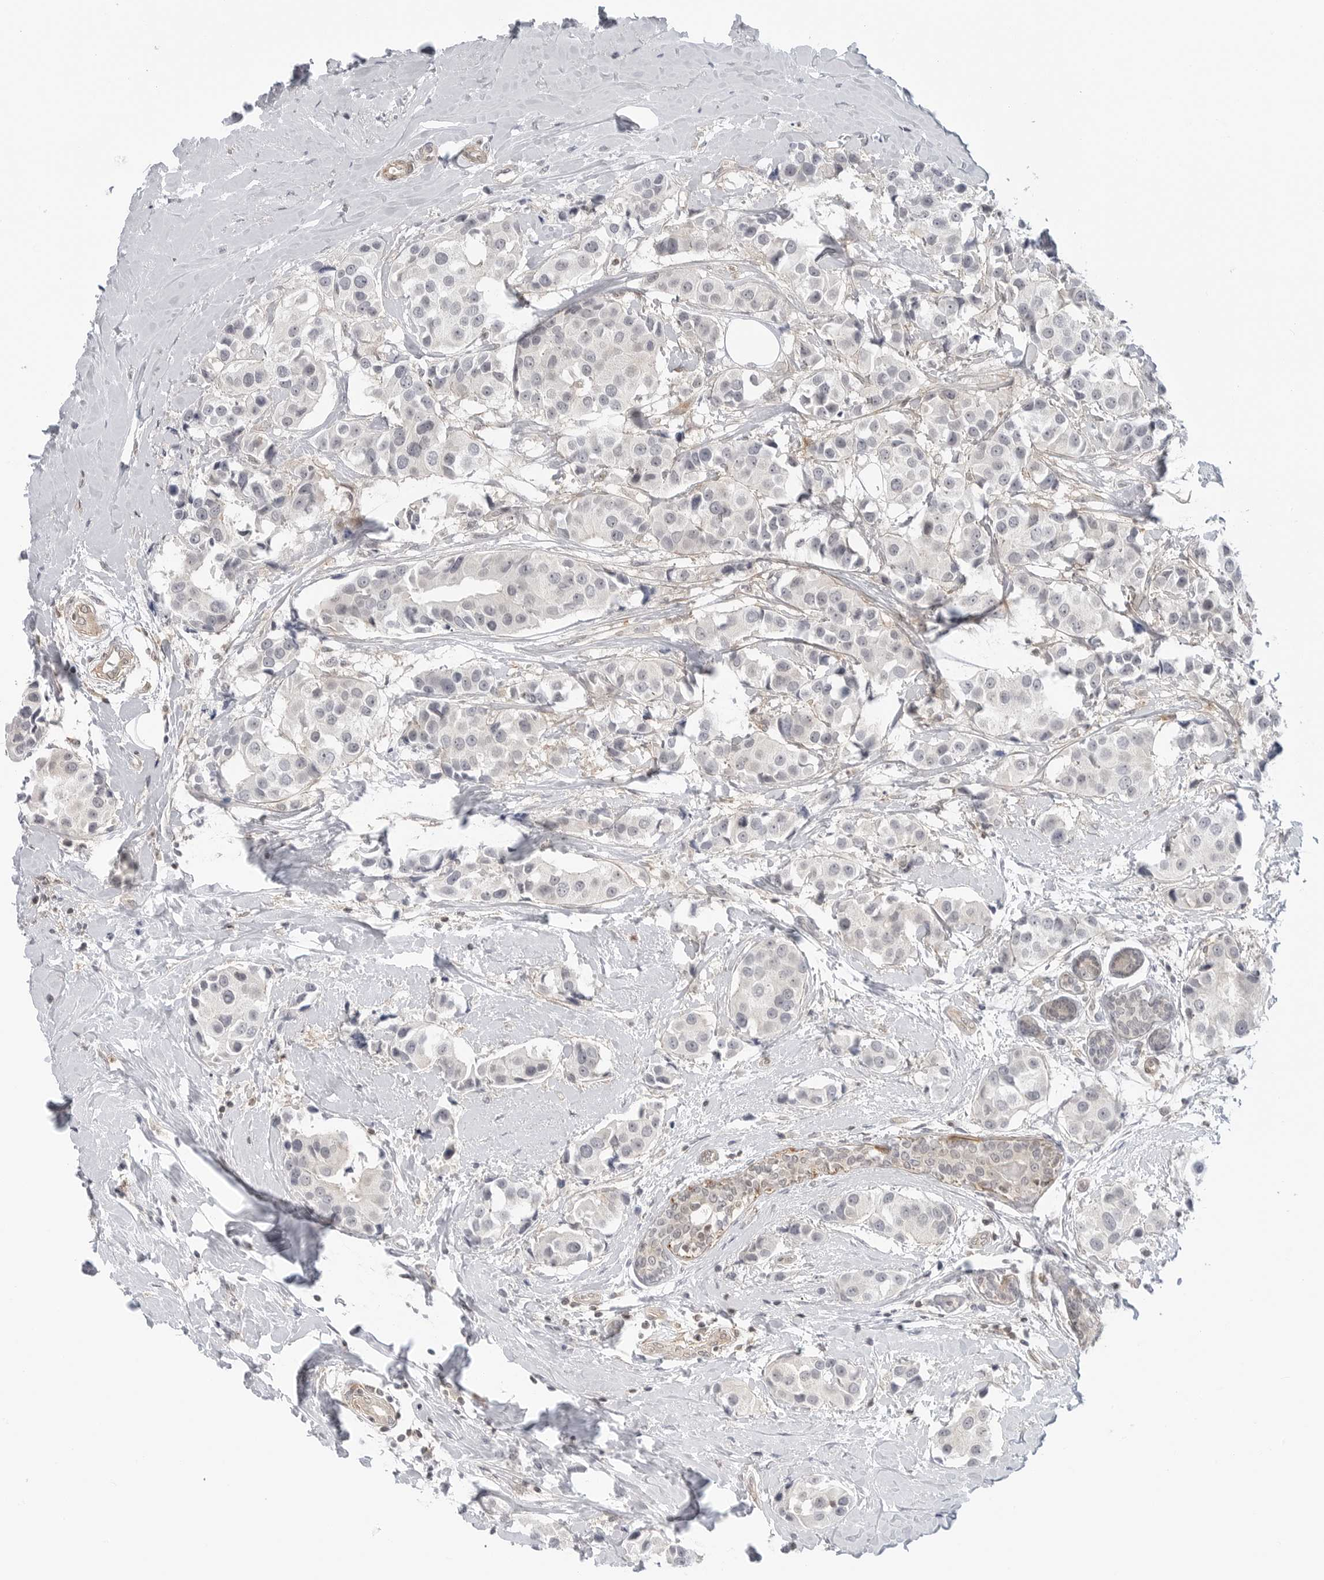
{"staining": {"intensity": "negative", "quantity": "none", "location": "none"}, "tissue": "breast cancer", "cell_type": "Tumor cells", "image_type": "cancer", "snomed": [{"axis": "morphology", "description": "Normal tissue, NOS"}, {"axis": "morphology", "description": "Duct carcinoma"}, {"axis": "topography", "description": "Breast"}], "caption": "This photomicrograph is of breast cancer stained with immunohistochemistry to label a protein in brown with the nuclei are counter-stained blue. There is no expression in tumor cells.", "gene": "STXBP3", "patient": {"sex": "female", "age": 39}}